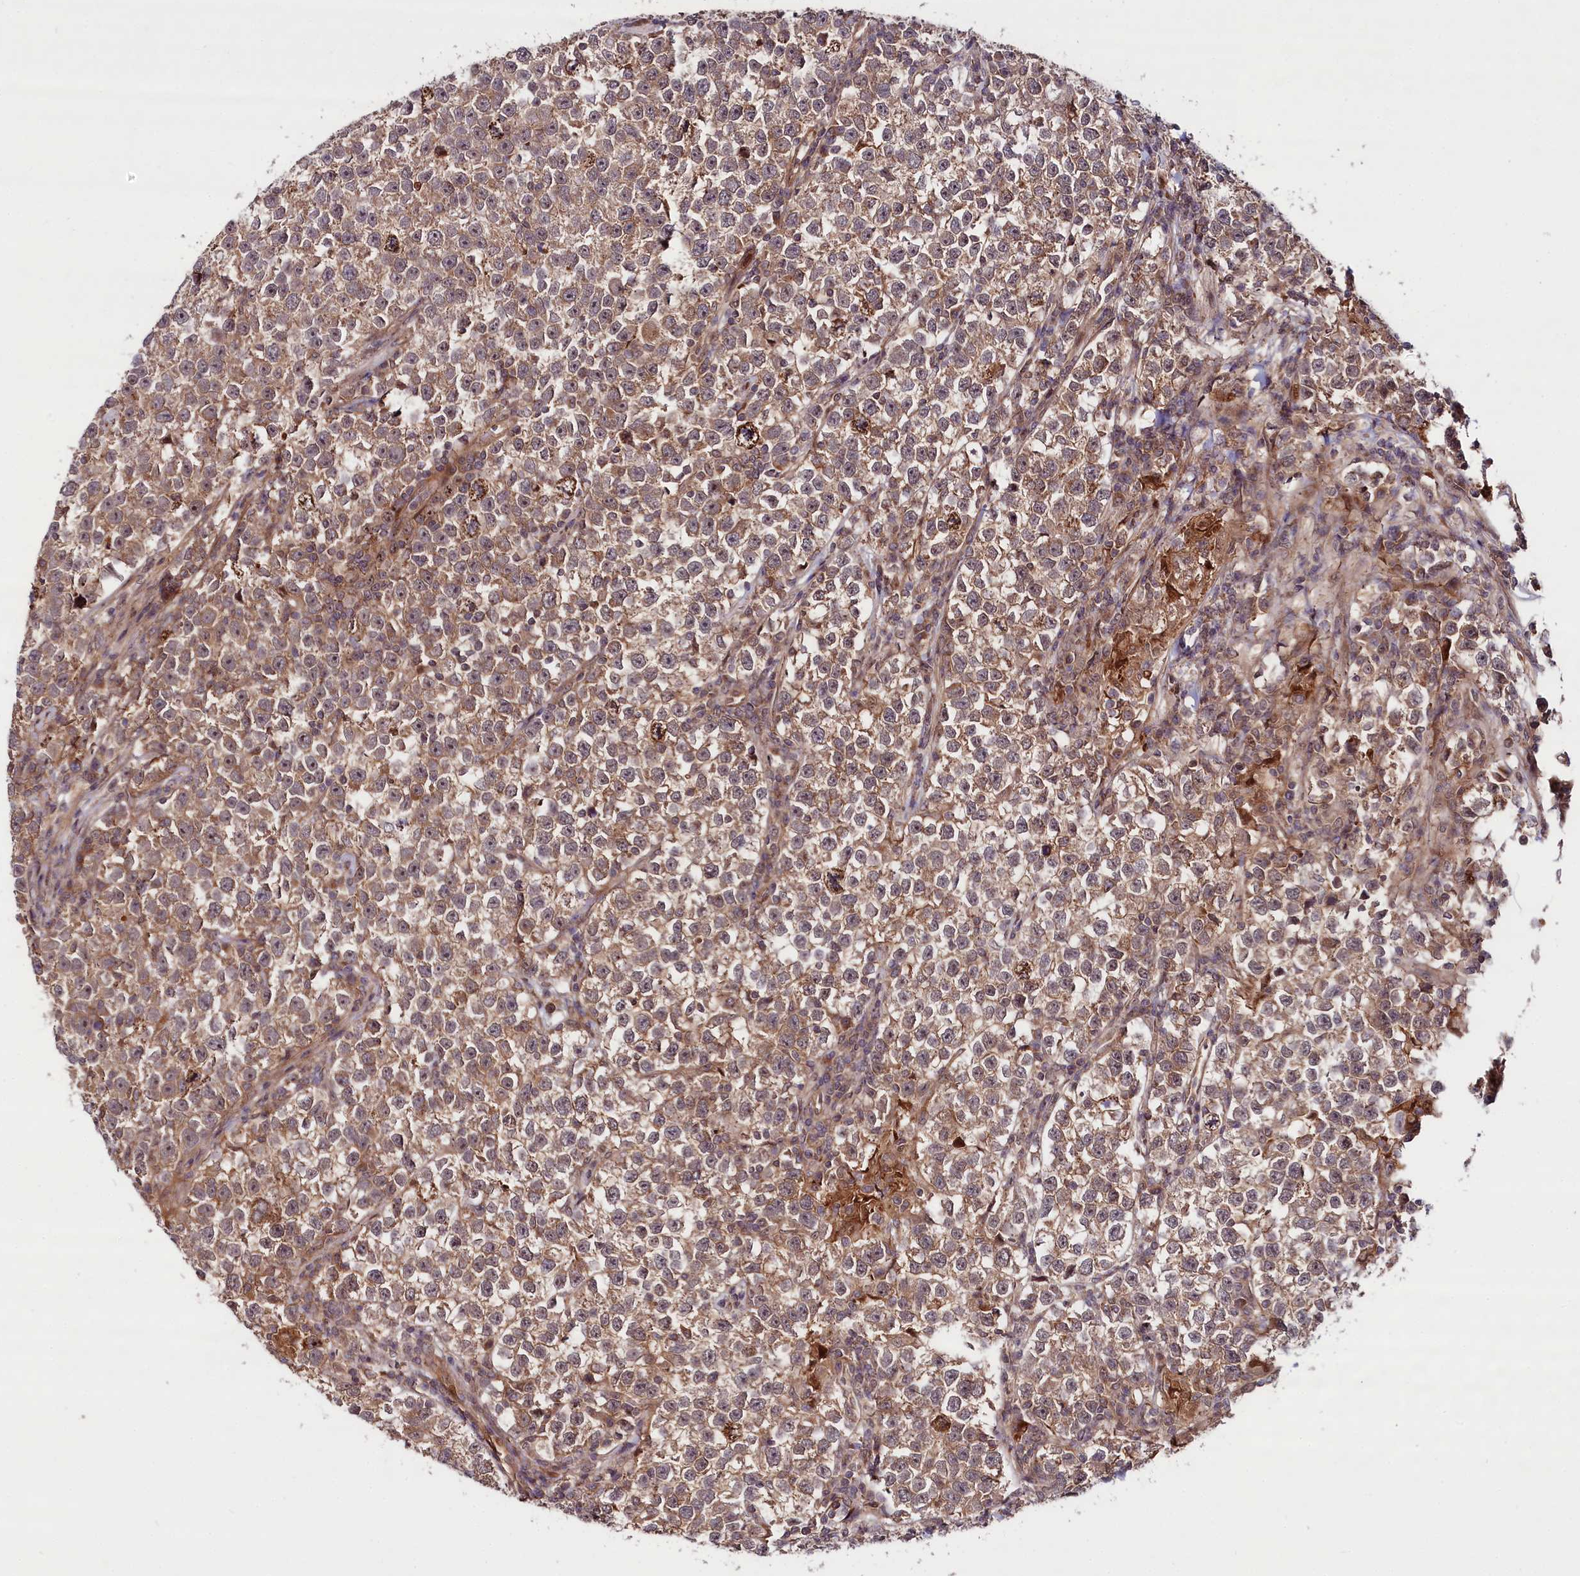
{"staining": {"intensity": "moderate", "quantity": ">75%", "location": "cytoplasmic/membranous"}, "tissue": "testis cancer", "cell_type": "Tumor cells", "image_type": "cancer", "snomed": [{"axis": "morphology", "description": "Normal tissue, NOS"}, {"axis": "morphology", "description": "Seminoma, NOS"}, {"axis": "topography", "description": "Testis"}], "caption": "Immunohistochemistry (IHC) micrograph of neoplastic tissue: testis cancer (seminoma) stained using immunohistochemistry (IHC) displays medium levels of moderate protein expression localized specifically in the cytoplasmic/membranous of tumor cells, appearing as a cytoplasmic/membranous brown color.", "gene": "NEDD1", "patient": {"sex": "male", "age": 43}}